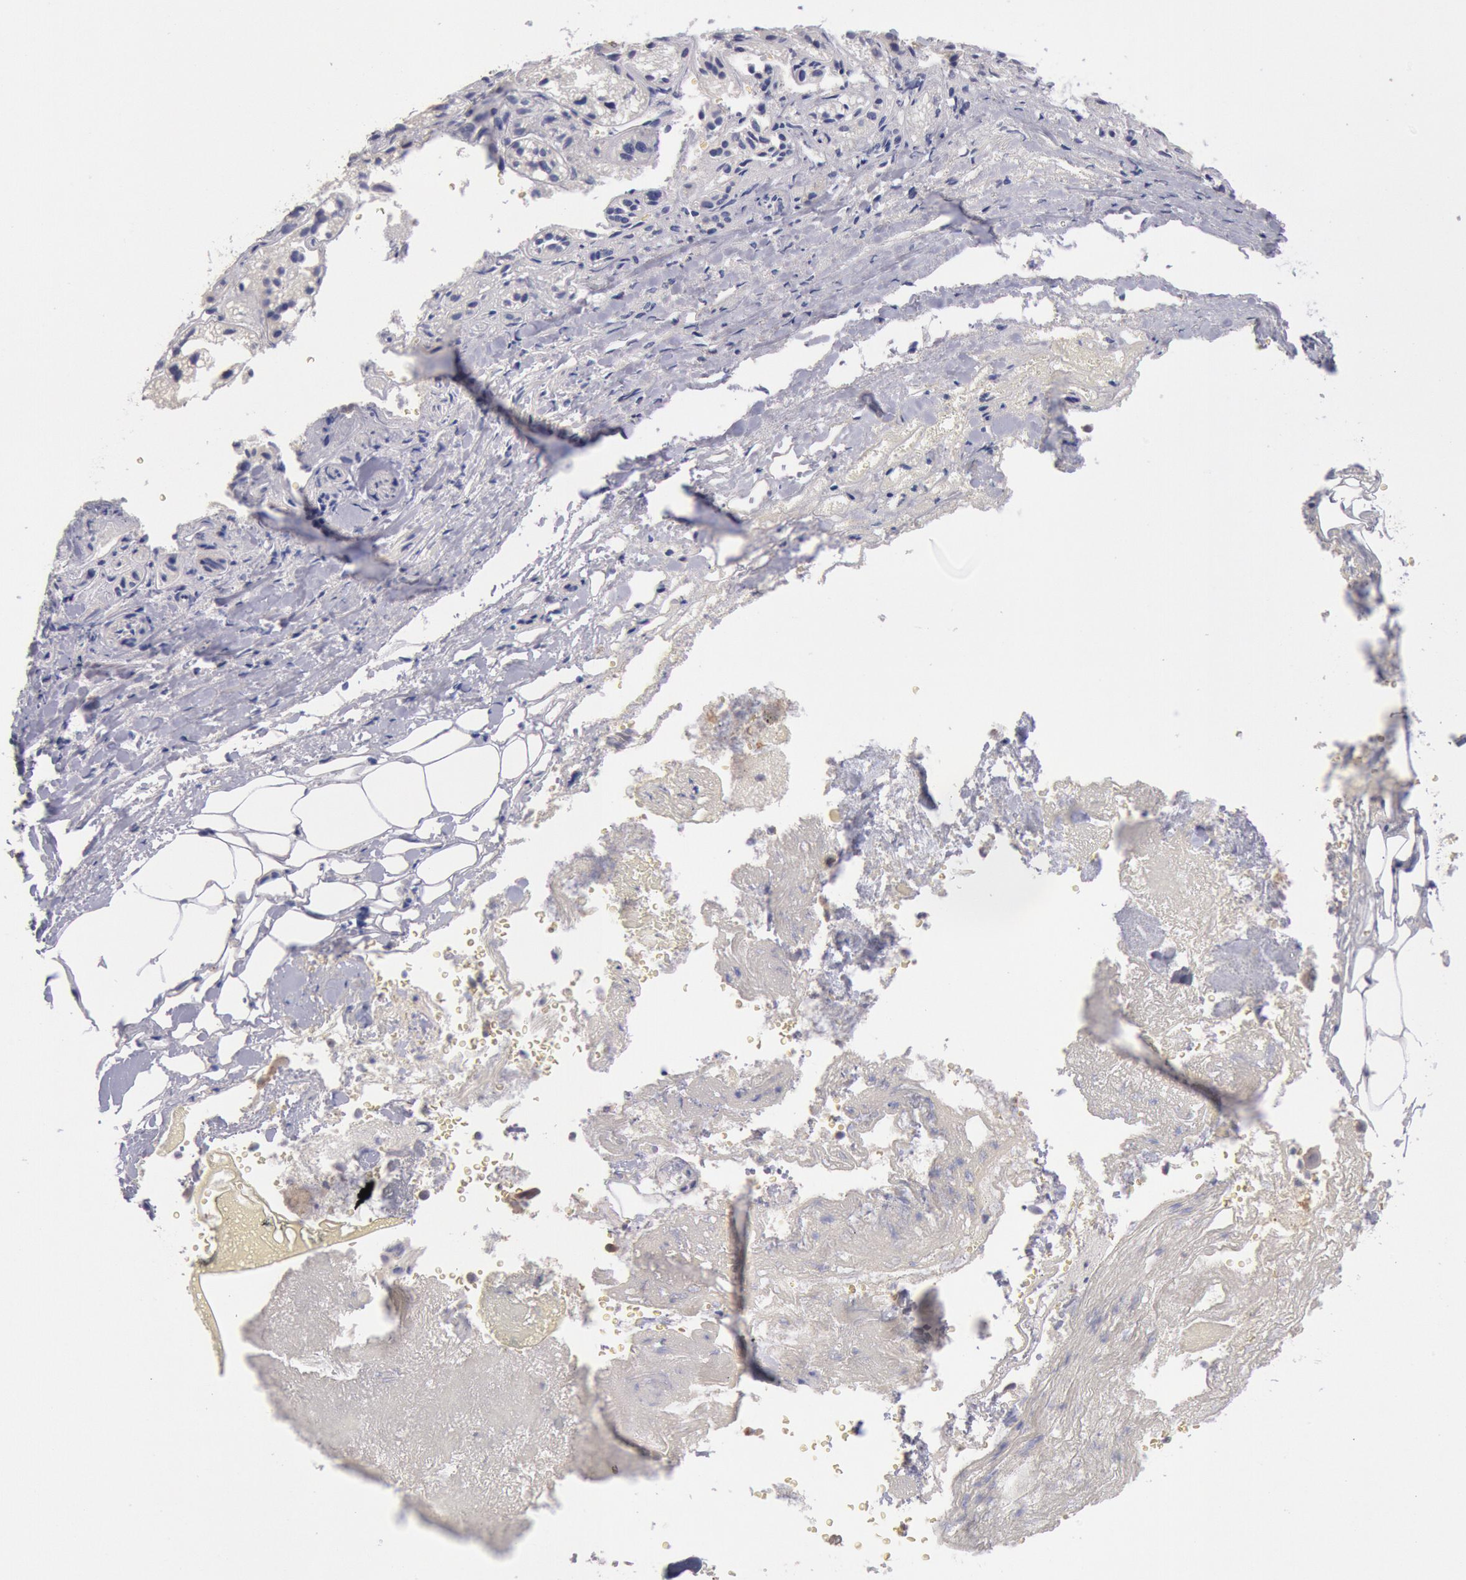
{"staining": {"intensity": "weak", "quantity": ">75%", "location": "cytoplasmic/membranous"}, "tissue": "adrenal gland", "cell_type": "Glandular cells", "image_type": "normal", "snomed": [{"axis": "morphology", "description": "Normal tissue, NOS"}, {"axis": "topography", "description": "Adrenal gland"}], "caption": "The image shows immunohistochemical staining of benign adrenal gland. There is weak cytoplasmic/membranous expression is seen in approximately >75% of glandular cells.", "gene": "GAL3ST1", "patient": {"sex": "female", "age": 71}}